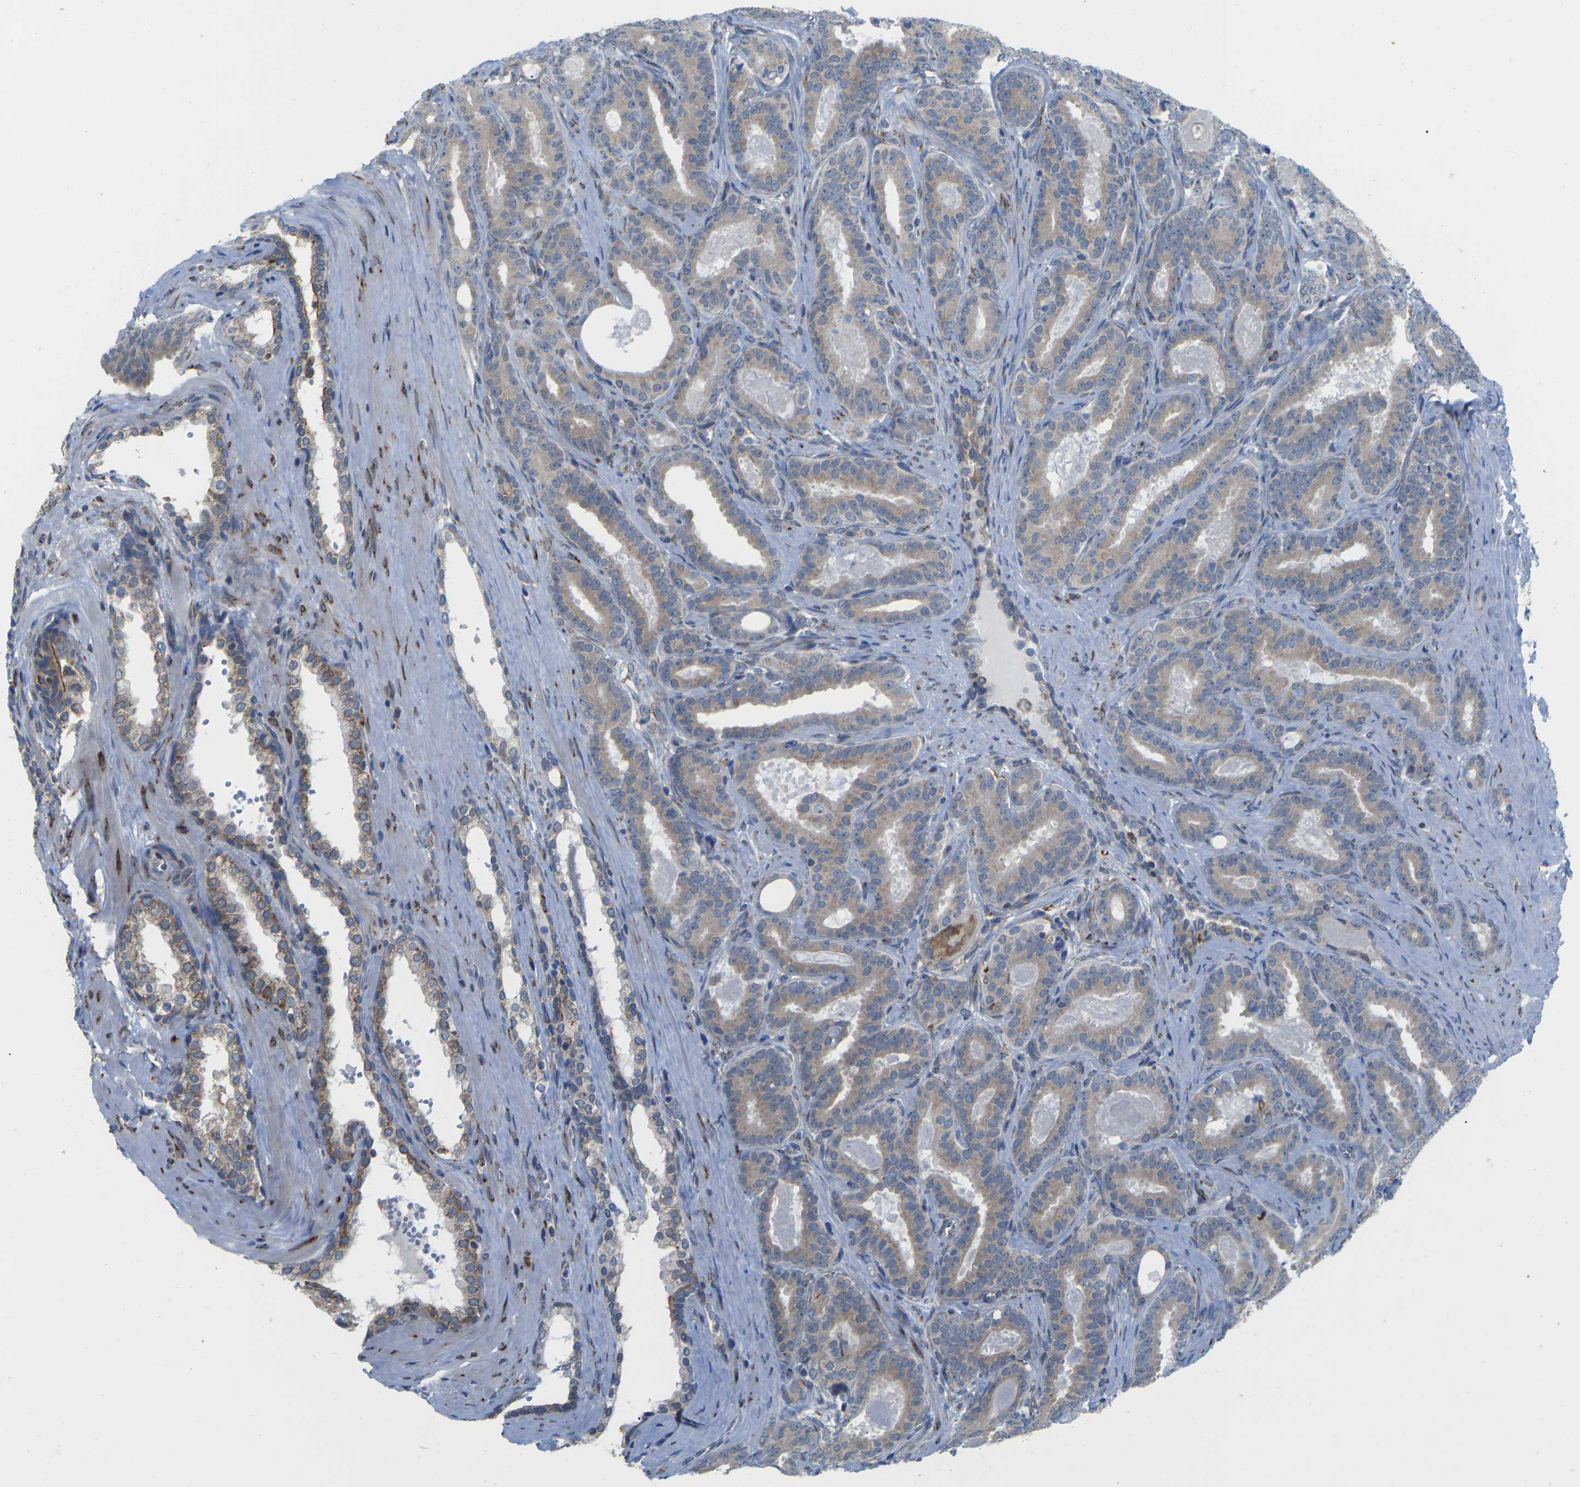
{"staining": {"intensity": "weak", "quantity": ">75%", "location": "cytoplasmic/membranous"}, "tissue": "prostate cancer", "cell_type": "Tumor cells", "image_type": "cancer", "snomed": [{"axis": "morphology", "description": "Adenocarcinoma, High grade"}, {"axis": "topography", "description": "Prostate"}], "caption": "IHC of human prostate high-grade adenocarcinoma reveals low levels of weak cytoplasmic/membranous positivity in about >75% of tumor cells. Immunohistochemistry (ihc) stains the protein in brown and the nuclei are stained blue.", "gene": "PDZK1IP1", "patient": {"sex": "male", "age": 60}}